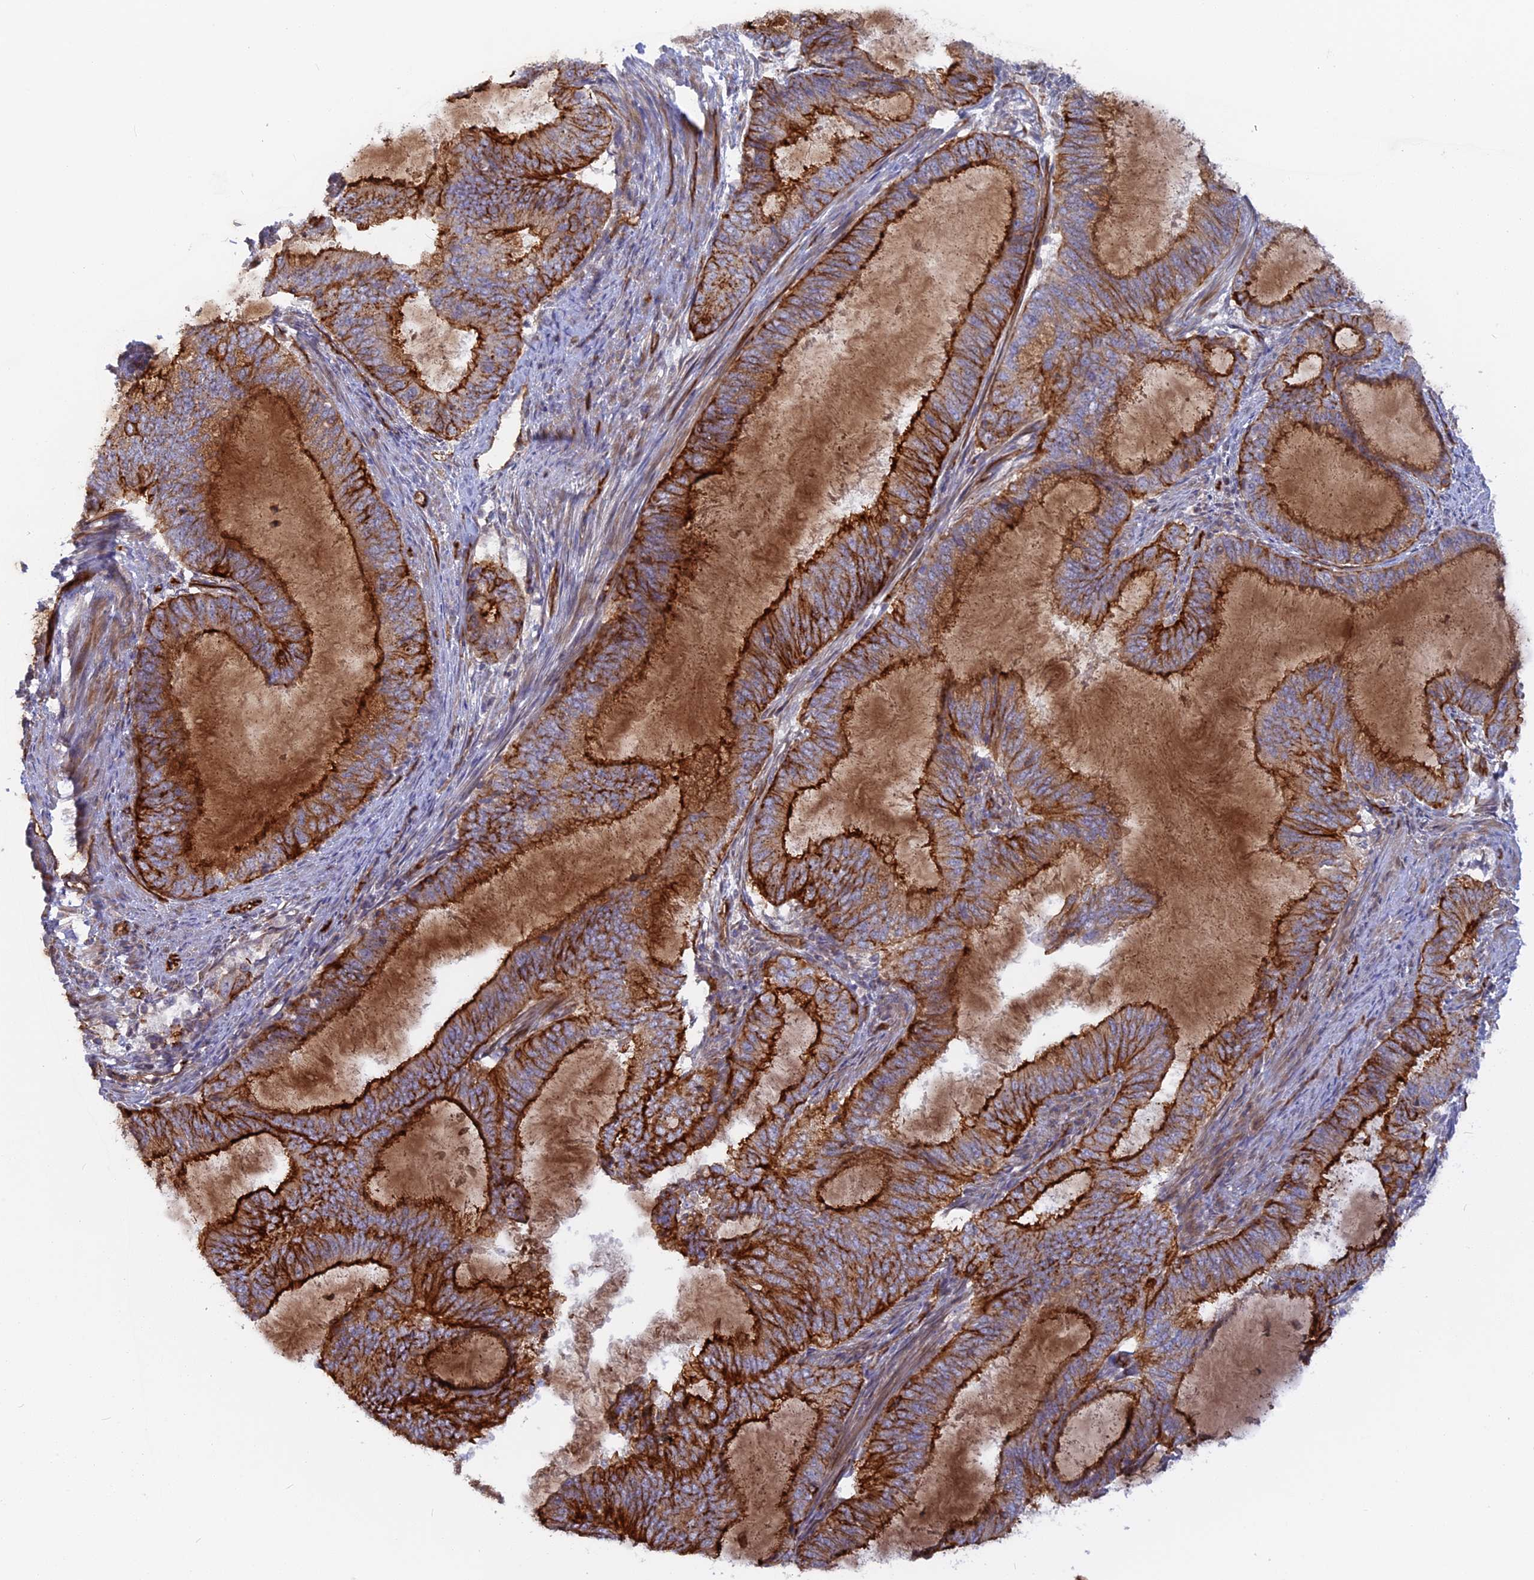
{"staining": {"intensity": "strong", "quantity": ">75%", "location": "cytoplasmic/membranous"}, "tissue": "endometrial cancer", "cell_type": "Tumor cells", "image_type": "cancer", "snomed": [{"axis": "morphology", "description": "Adenocarcinoma, NOS"}, {"axis": "topography", "description": "Endometrium"}], "caption": "Immunohistochemical staining of endometrial cancer demonstrates high levels of strong cytoplasmic/membranous staining in about >75% of tumor cells.", "gene": "CNBD2", "patient": {"sex": "female", "age": 51}}